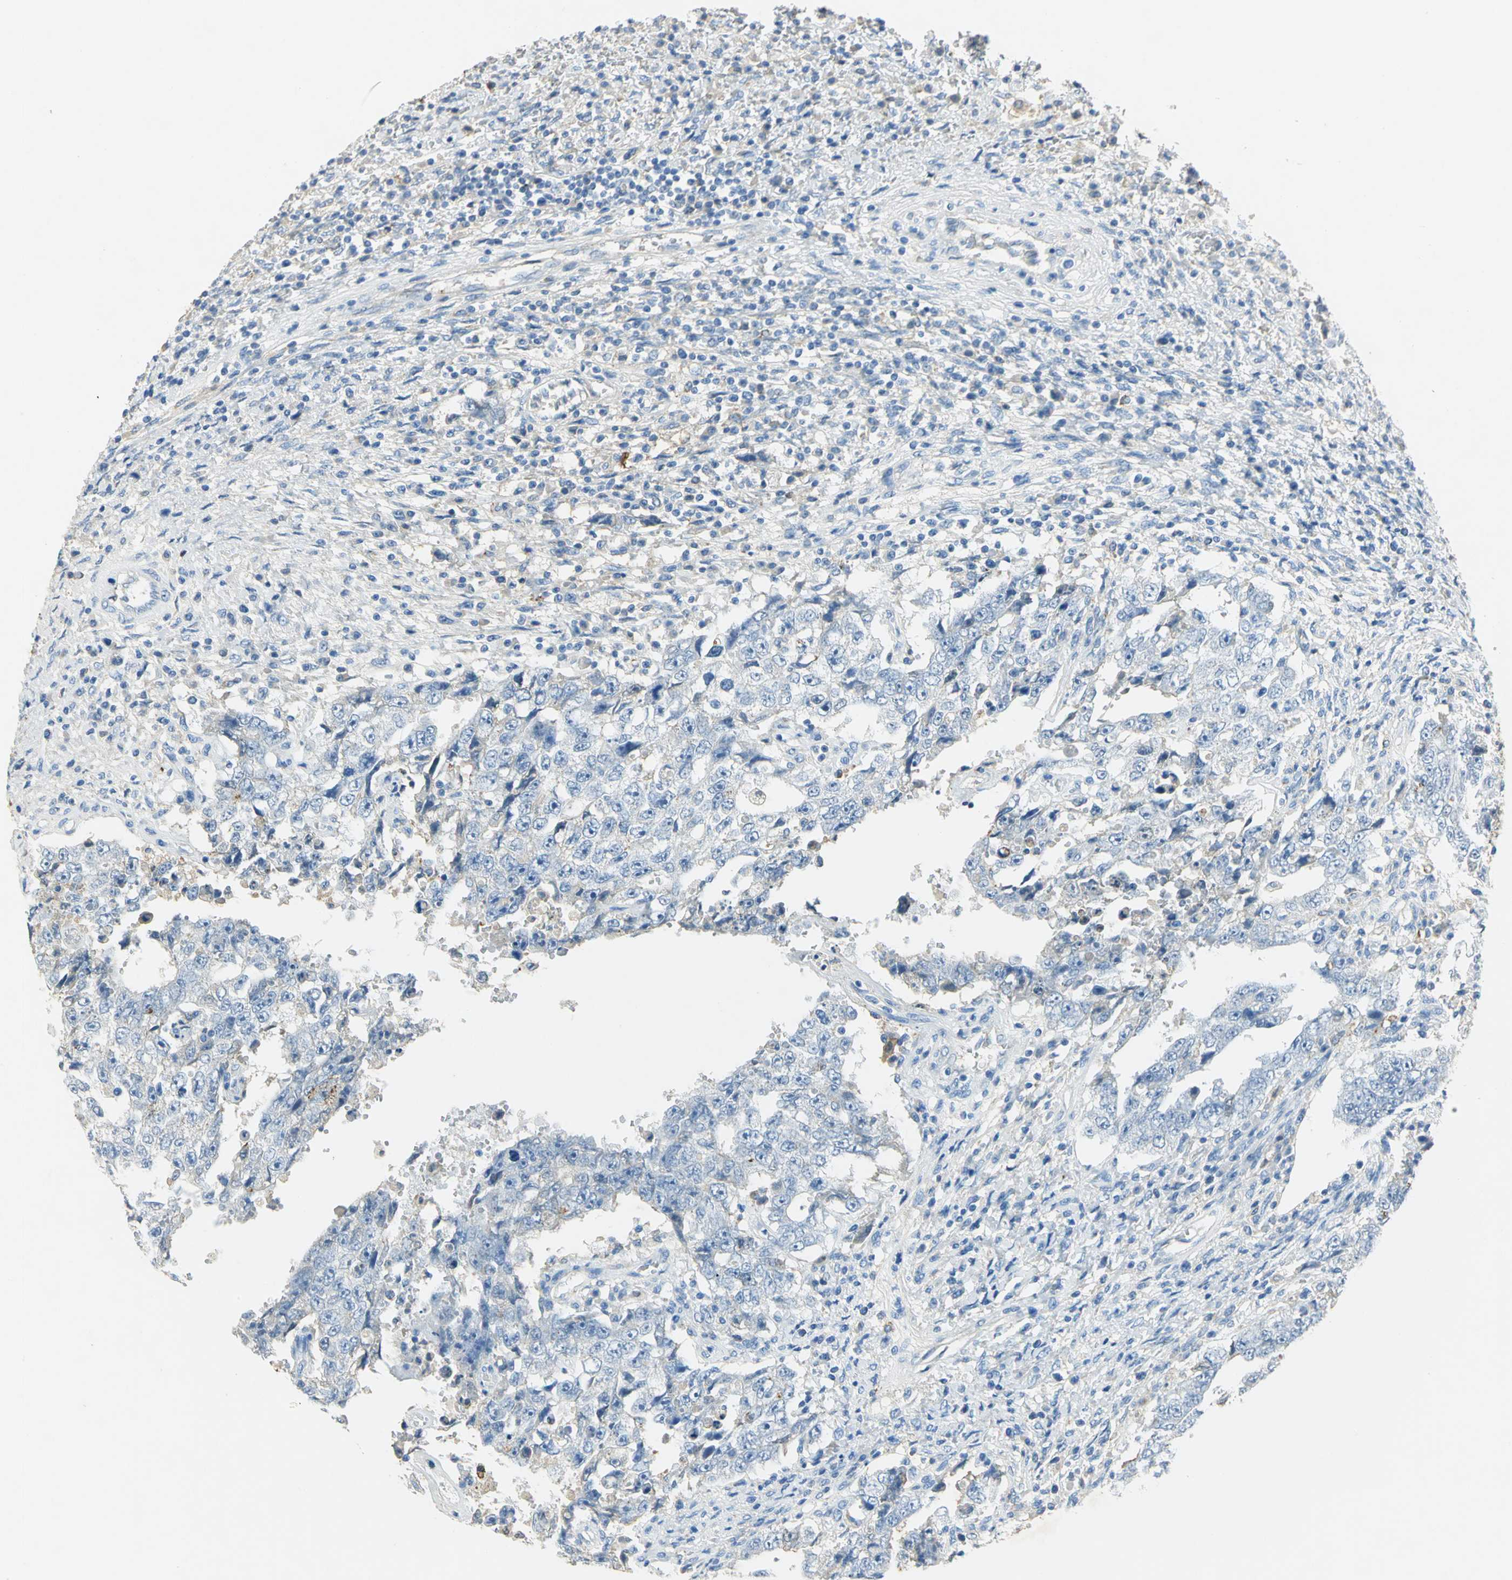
{"staining": {"intensity": "negative", "quantity": "none", "location": "none"}, "tissue": "testis cancer", "cell_type": "Tumor cells", "image_type": "cancer", "snomed": [{"axis": "morphology", "description": "Carcinoma, Embryonal, NOS"}, {"axis": "topography", "description": "Testis"}], "caption": "A histopathology image of testis cancer (embryonal carcinoma) stained for a protein demonstrates no brown staining in tumor cells.", "gene": "ANXA4", "patient": {"sex": "male", "age": 26}}